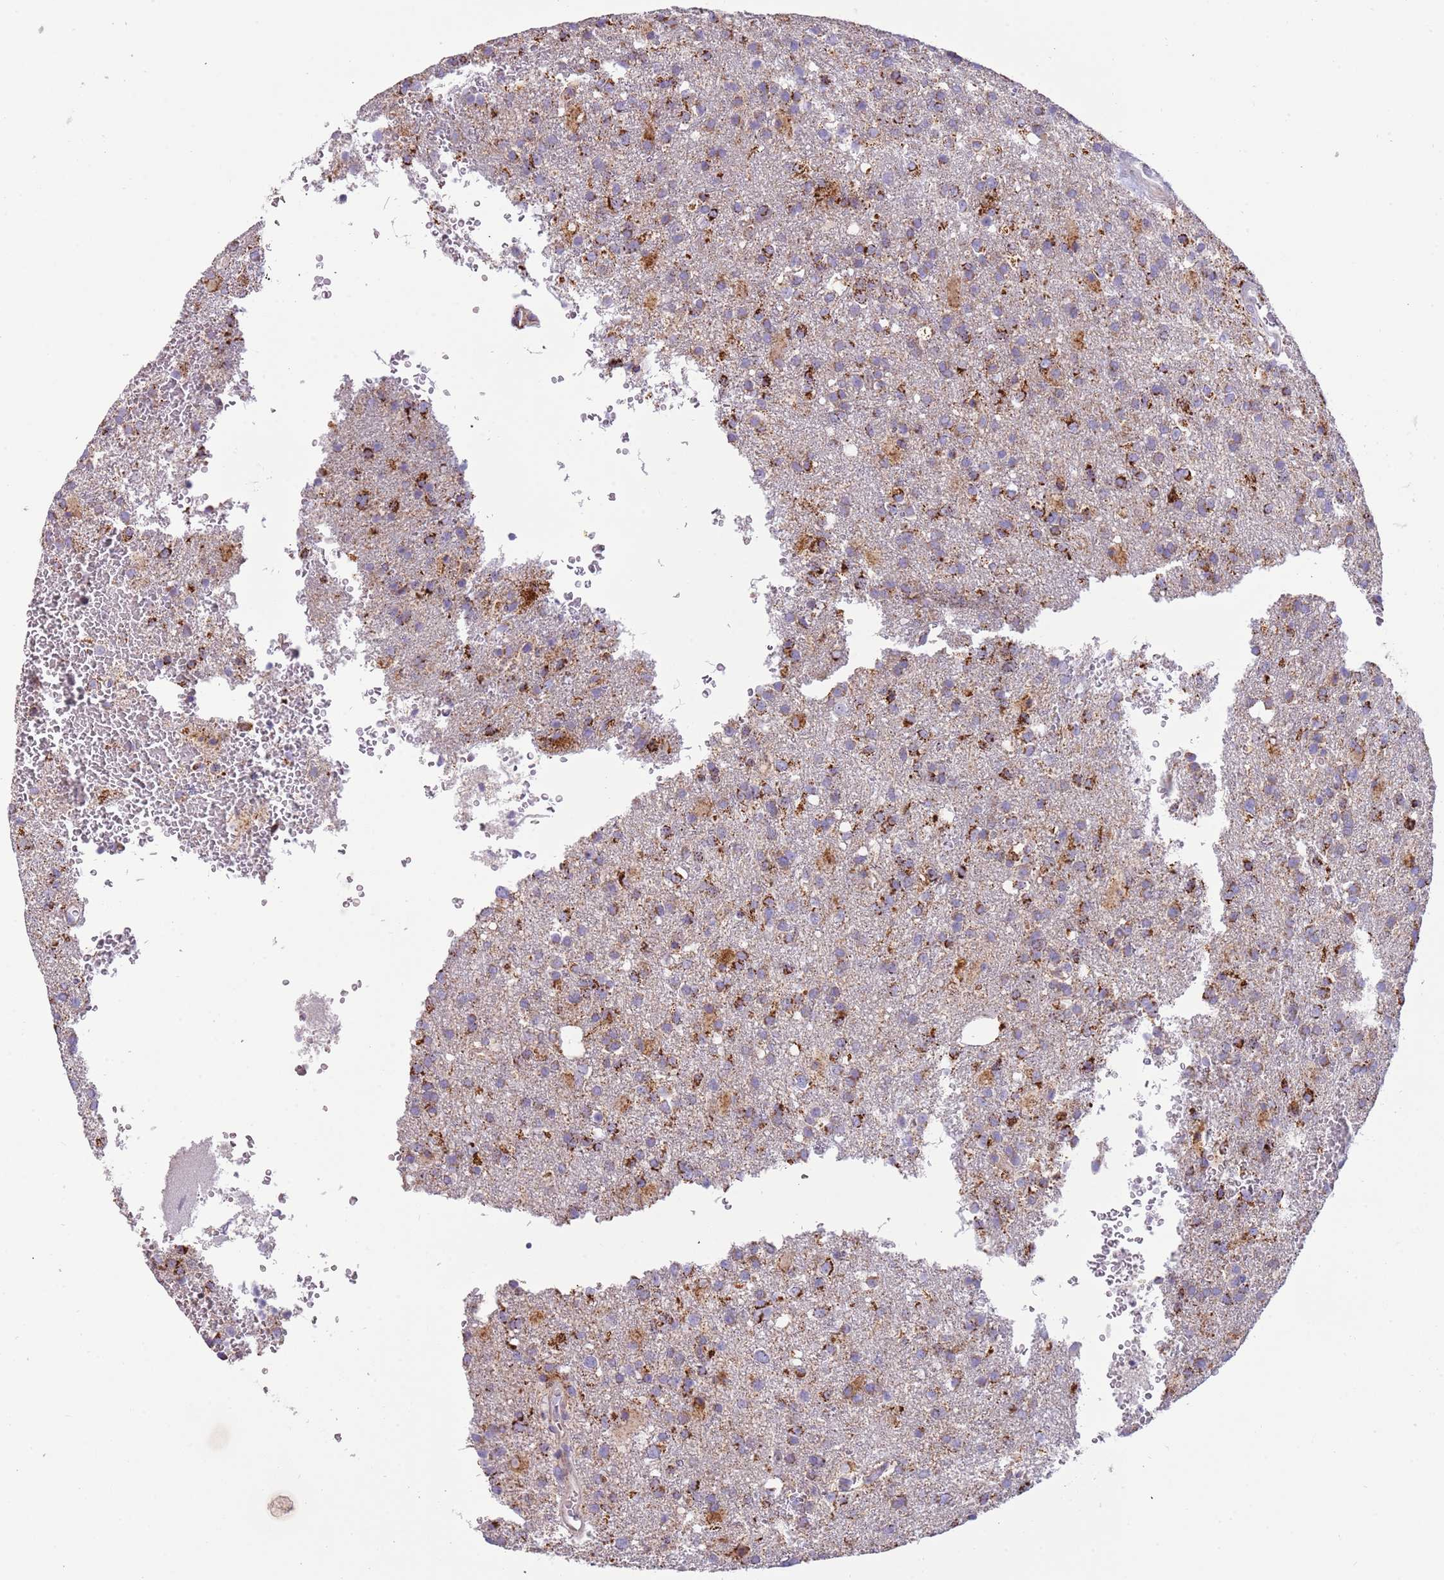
{"staining": {"intensity": "strong", "quantity": "25%-75%", "location": "cytoplasmic/membranous"}, "tissue": "glioma", "cell_type": "Tumor cells", "image_type": "cancer", "snomed": [{"axis": "morphology", "description": "Glioma, malignant, High grade"}, {"axis": "topography", "description": "Brain"}], "caption": "Strong cytoplasmic/membranous expression for a protein is appreciated in approximately 25%-75% of tumor cells of high-grade glioma (malignant) using IHC.", "gene": "RNF222", "patient": {"sex": "female", "age": 74}}